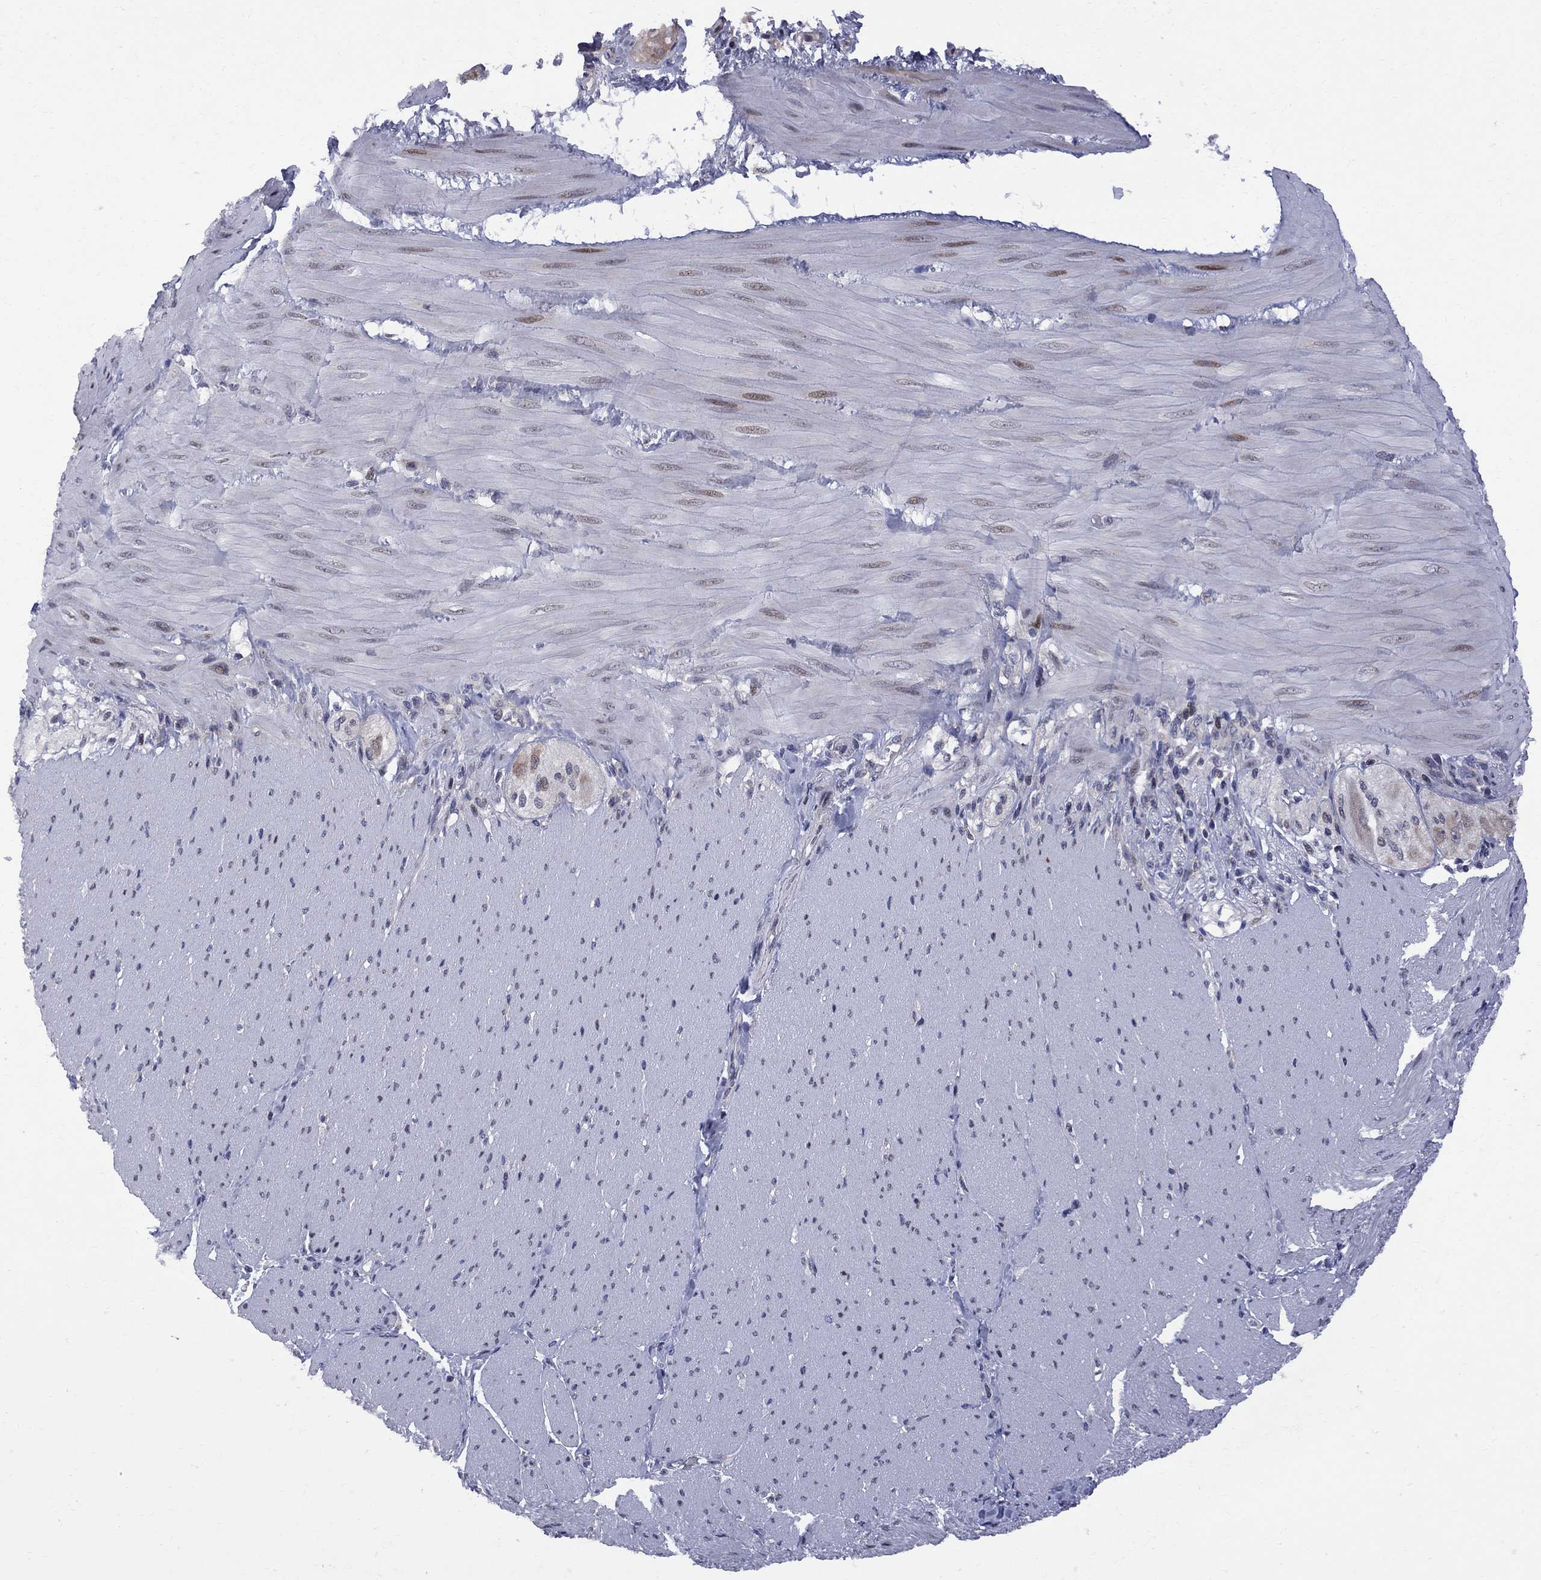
{"staining": {"intensity": "negative", "quantity": "none", "location": "none"}, "tissue": "adipose tissue", "cell_type": "Adipocytes", "image_type": "normal", "snomed": [{"axis": "morphology", "description": "Normal tissue, NOS"}, {"axis": "topography", "description": "Smooth muscle"}, {"axis": "topography", "description": "Duodenum"}, {"axis": "topography", "description": "Peripheral nerve tissue"}], "caption": "Adipose tissue stained for a protein using immunohistochemistry (IHC) exhibits no positivity adipocytes.", "gene": "CNOT11", "patient": {"sex": "female", "age": 61}}